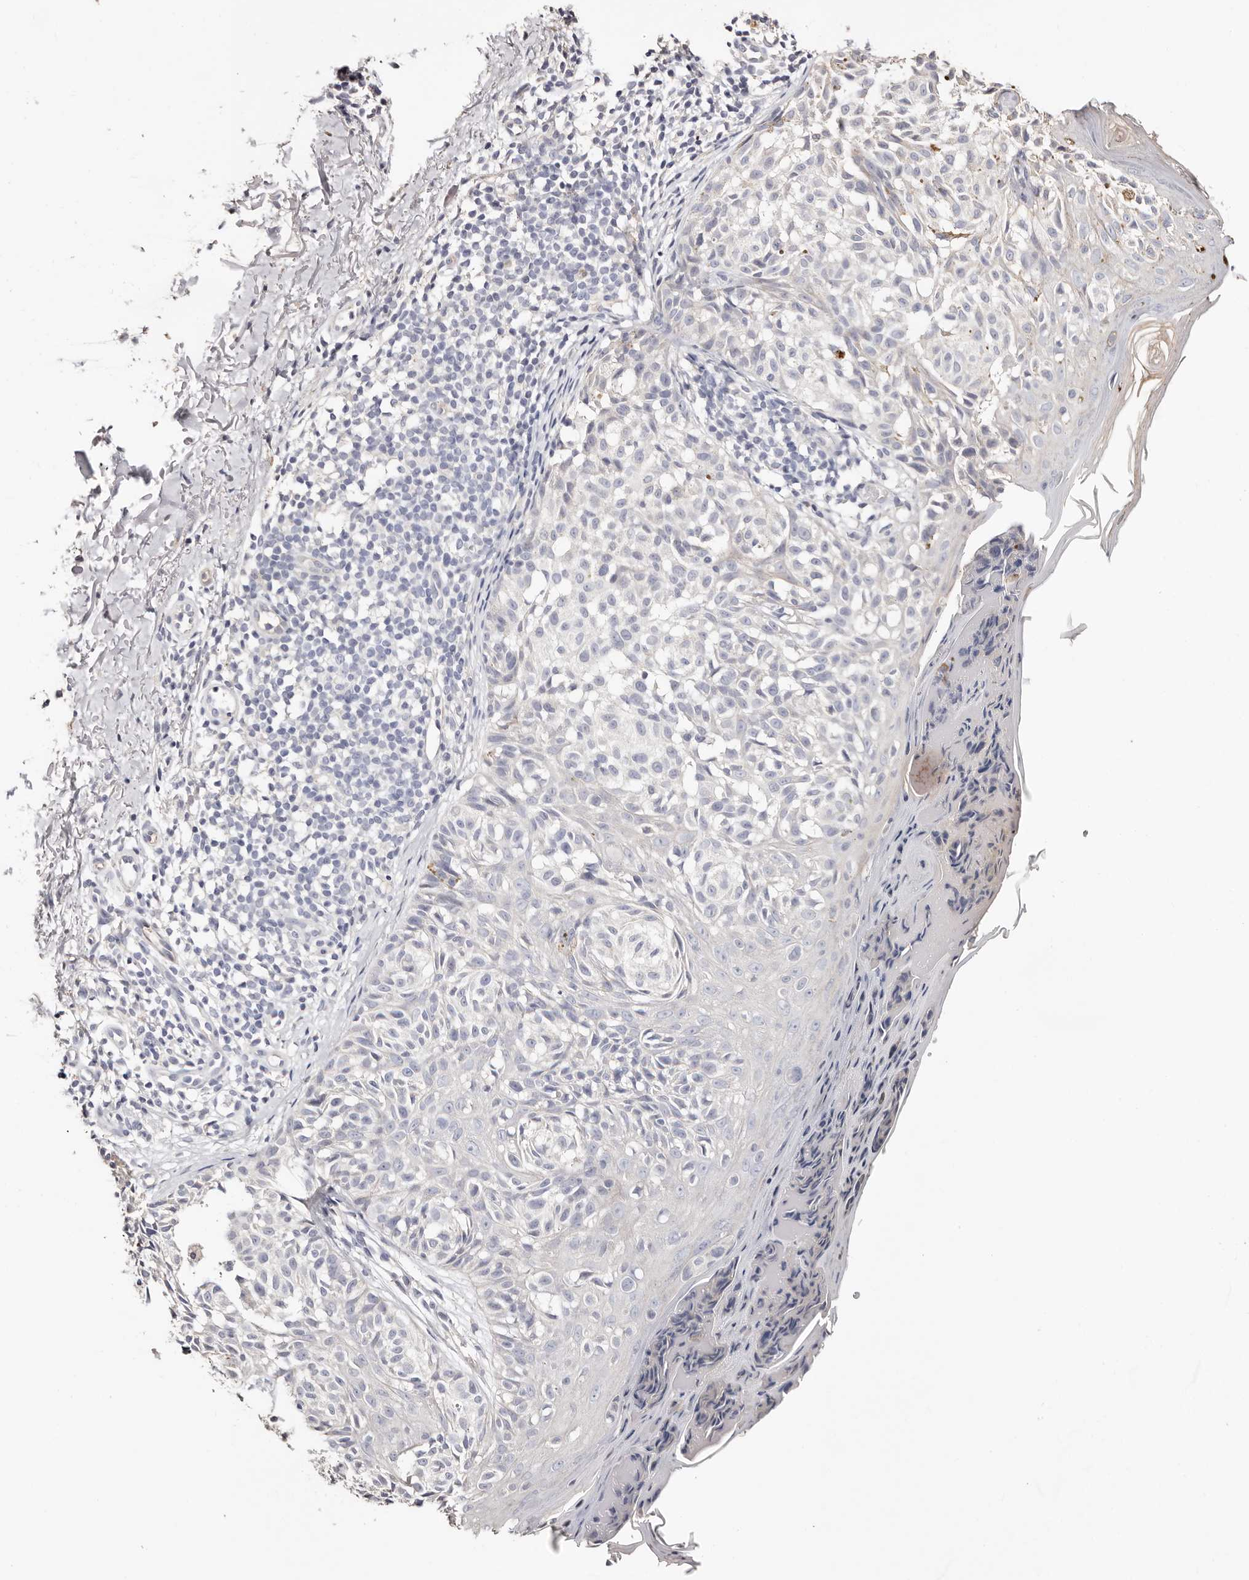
{"staining": {"intensity": "negative", "quantity": "none", "location": "none"}, "tissue": "melanoma", "cell_type": "Tumor cells", "image_type": "cancer", "snomed": [{"axis": "morphology", "description": "Malignant melanoma, NOS"}, {"axis": "topography", "description": "Skin"}], "caption": "High magnification brightfield microscopy of malignant melanoma stained with DAB (brown) and counterstained with hematoxylin (blue): tumor cells show no significant expression. (Brightfield microscopy of DAB immunohistochemistry (IHC) at high magnification).", "gene": "TGM2", "patient": {"sex": "female", "age": 50}}